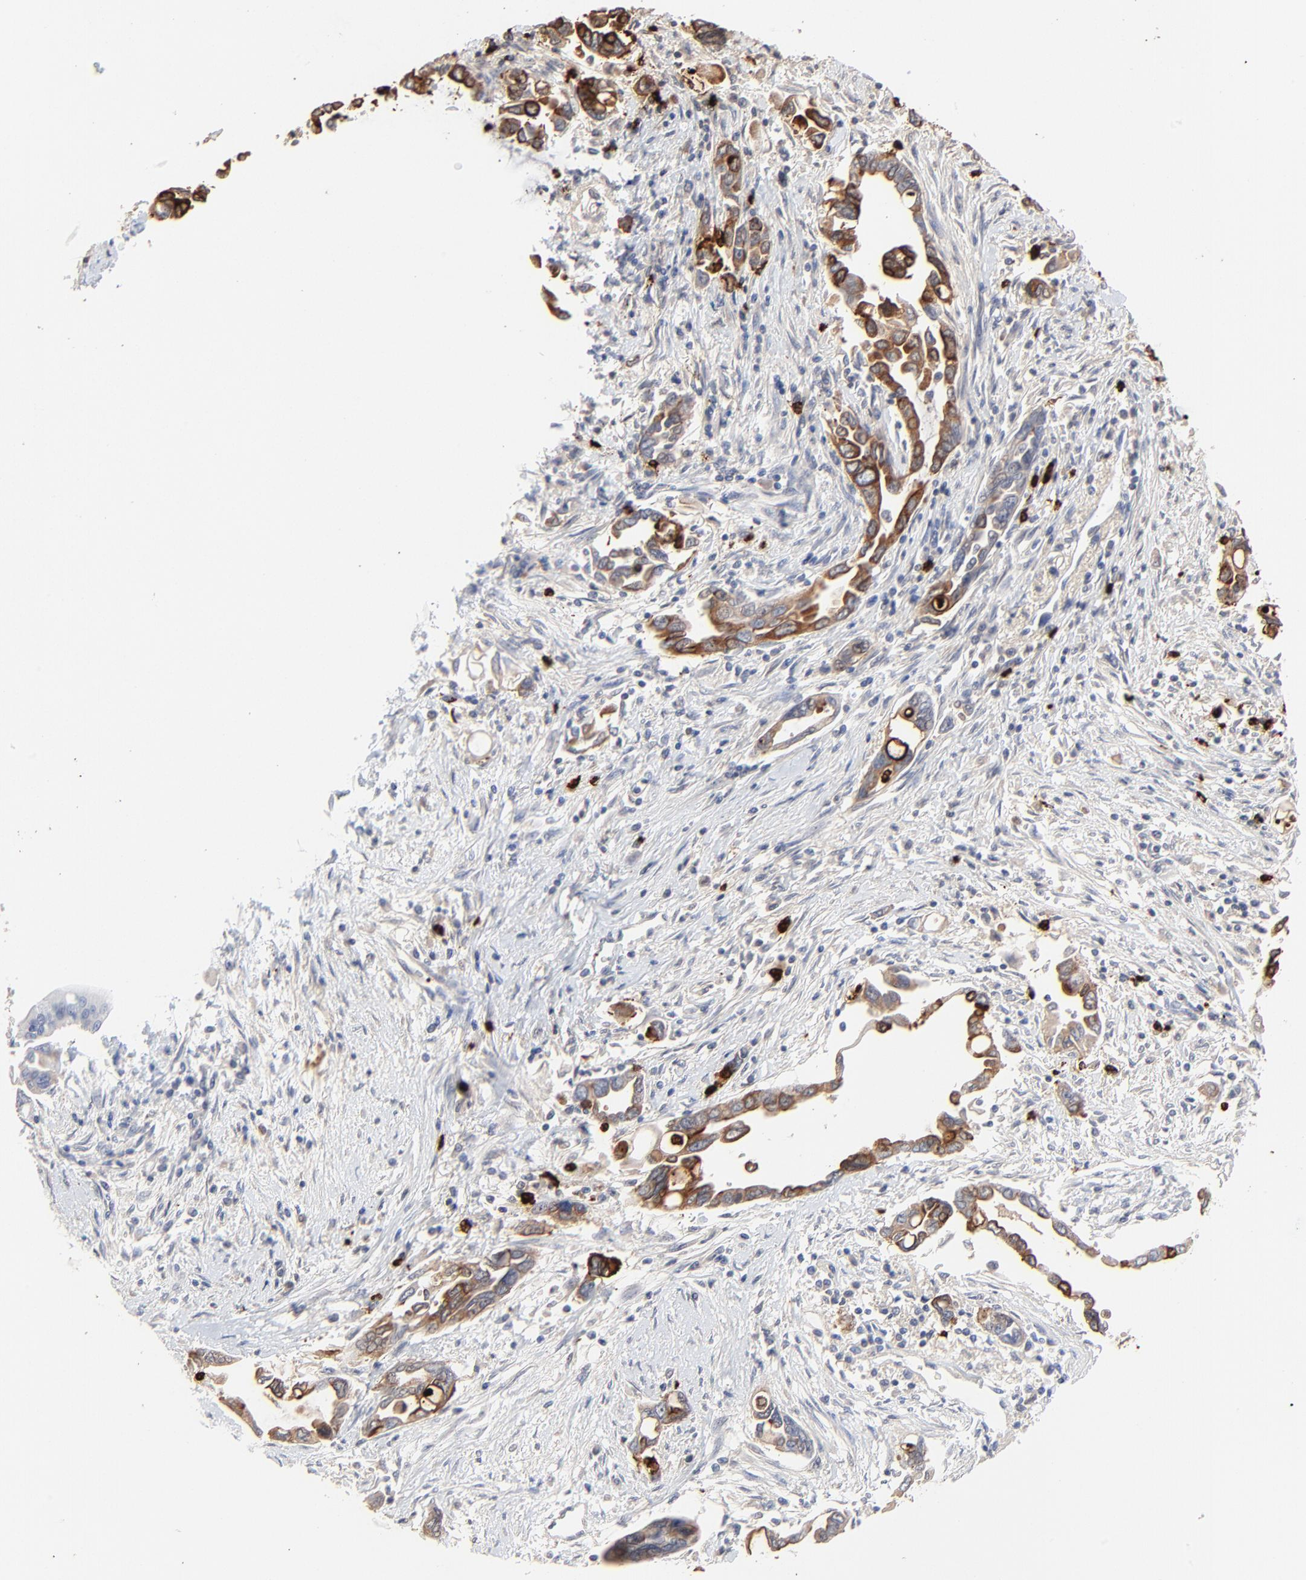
{"staining": {"intensity": "moderate", "quantity": ">75%", "location": "cytoplasmic/membranous"}, "tissue": "pancreatic cancer", "cell_type": "Tumor cells", "image_type": "cancer", "snomed": [{"axis": "morphology", "description": "Adenocarcinoma, NOS"}, {"axis": "topography", "description": "Pancreas"}], "caption": "Protein expression analysis of pancreatic adenocarcinoma exhibits moderate cytoplasmic/membranous expression in about >75% of tumor cells.", "gene": "LCN2", "patient": {"sex": "female", "age": 57}}